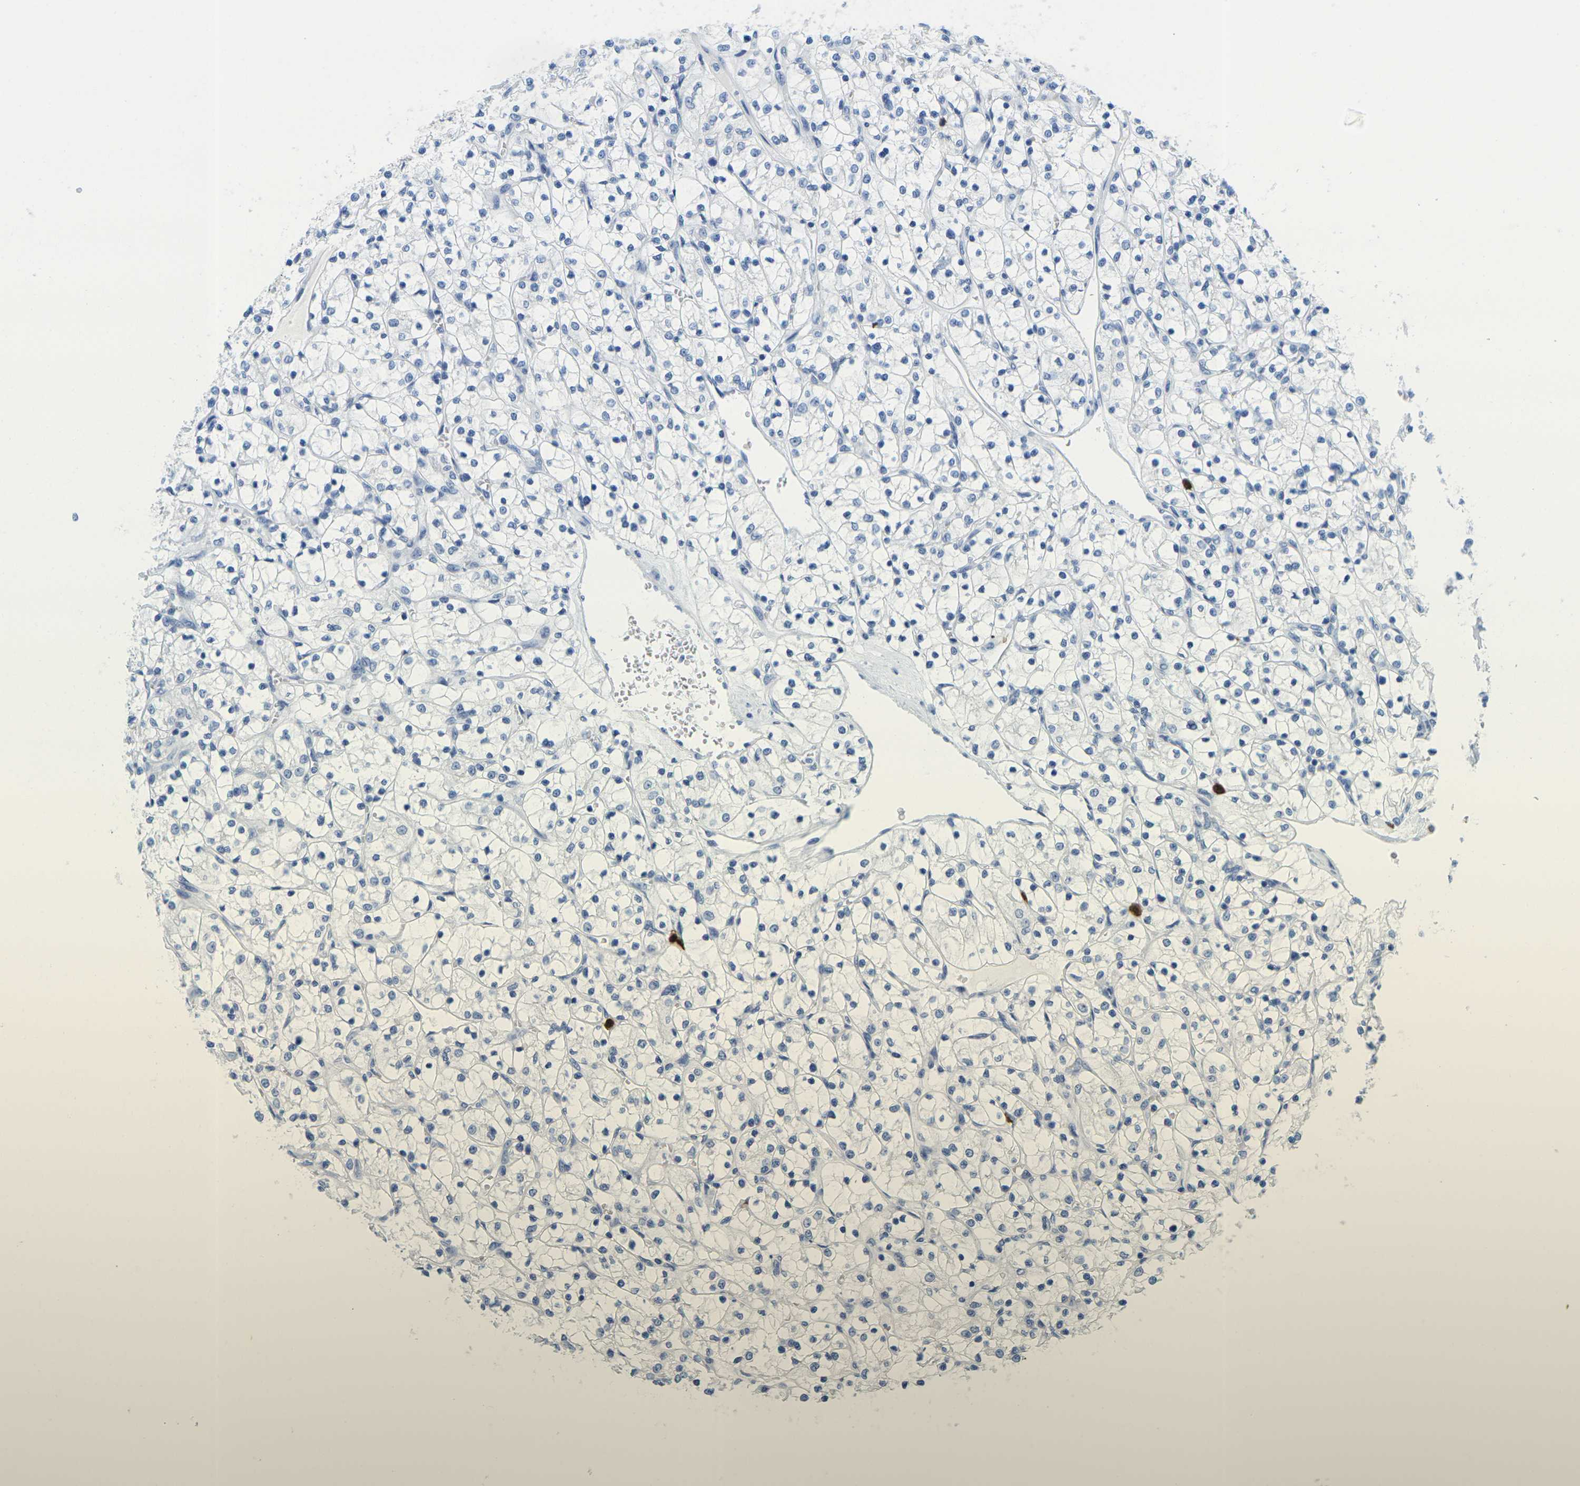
{"staining": {"intensity": "negative", "quantity": "none", "location": "none"}, "tissue": "renal cancer", "cell_type": "Tumor cells", "image_type": "cancer", "snomed": [{"axis": "morphology", "description": "Adenocarcinoma, NOS"}, {"axis": "topography", "description": "Kidney"}], "caption": "Immunohistochemistry (IHC) image of neoplastic tissue: renal adenocarcinoma stained with DAB demonstrates no significant protein positivity in tumor cells. (Stains: DAB (3,3'-diaminobenzidine) immunohistochemistry with hematoxylin counter stain, Microscopy: brightfield microscopy at high magnification).", "gene": "GPR15", "patient": {"sex": "female", "age": 69}}